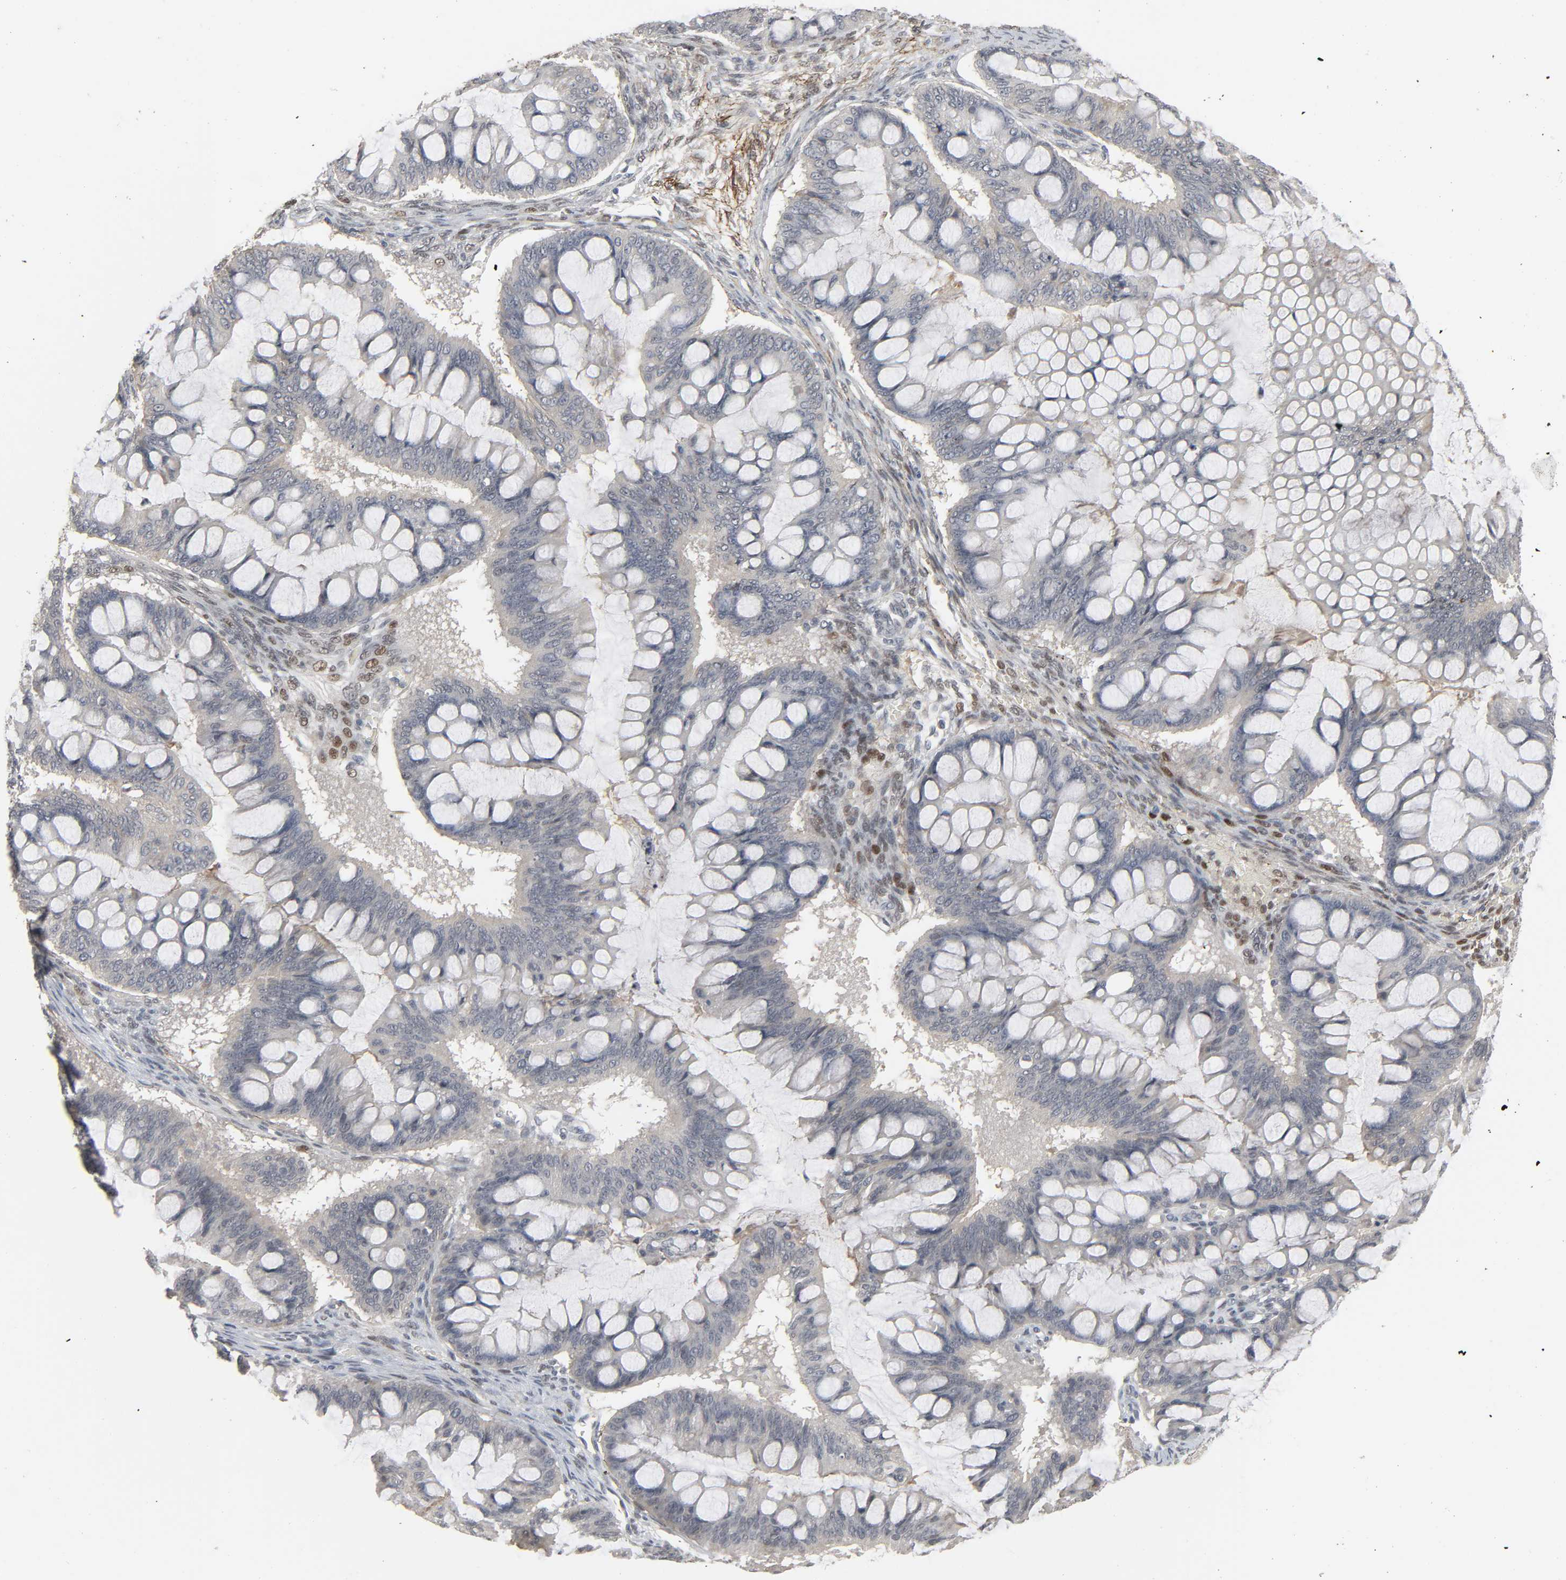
{"staining": {"intensity": "negative", "quantity": "none", "location": "none"}, "tissue": "ovarian cancer", "cell_type": "Tumor cells", "image_type": "cancer", "snomed": [{"axis": "morphology", "description": "Cystadenocarcinoma, mucinous, NOS"}, {"axis": "topography", "description": "Ovary"}], "caption": "Tumor cells show no significant protein expression in ovarian cancer (mucinous cystadenocarcinoma).", "gene": "ZNF222", "patient": {"sex": "female", "age": 73}}